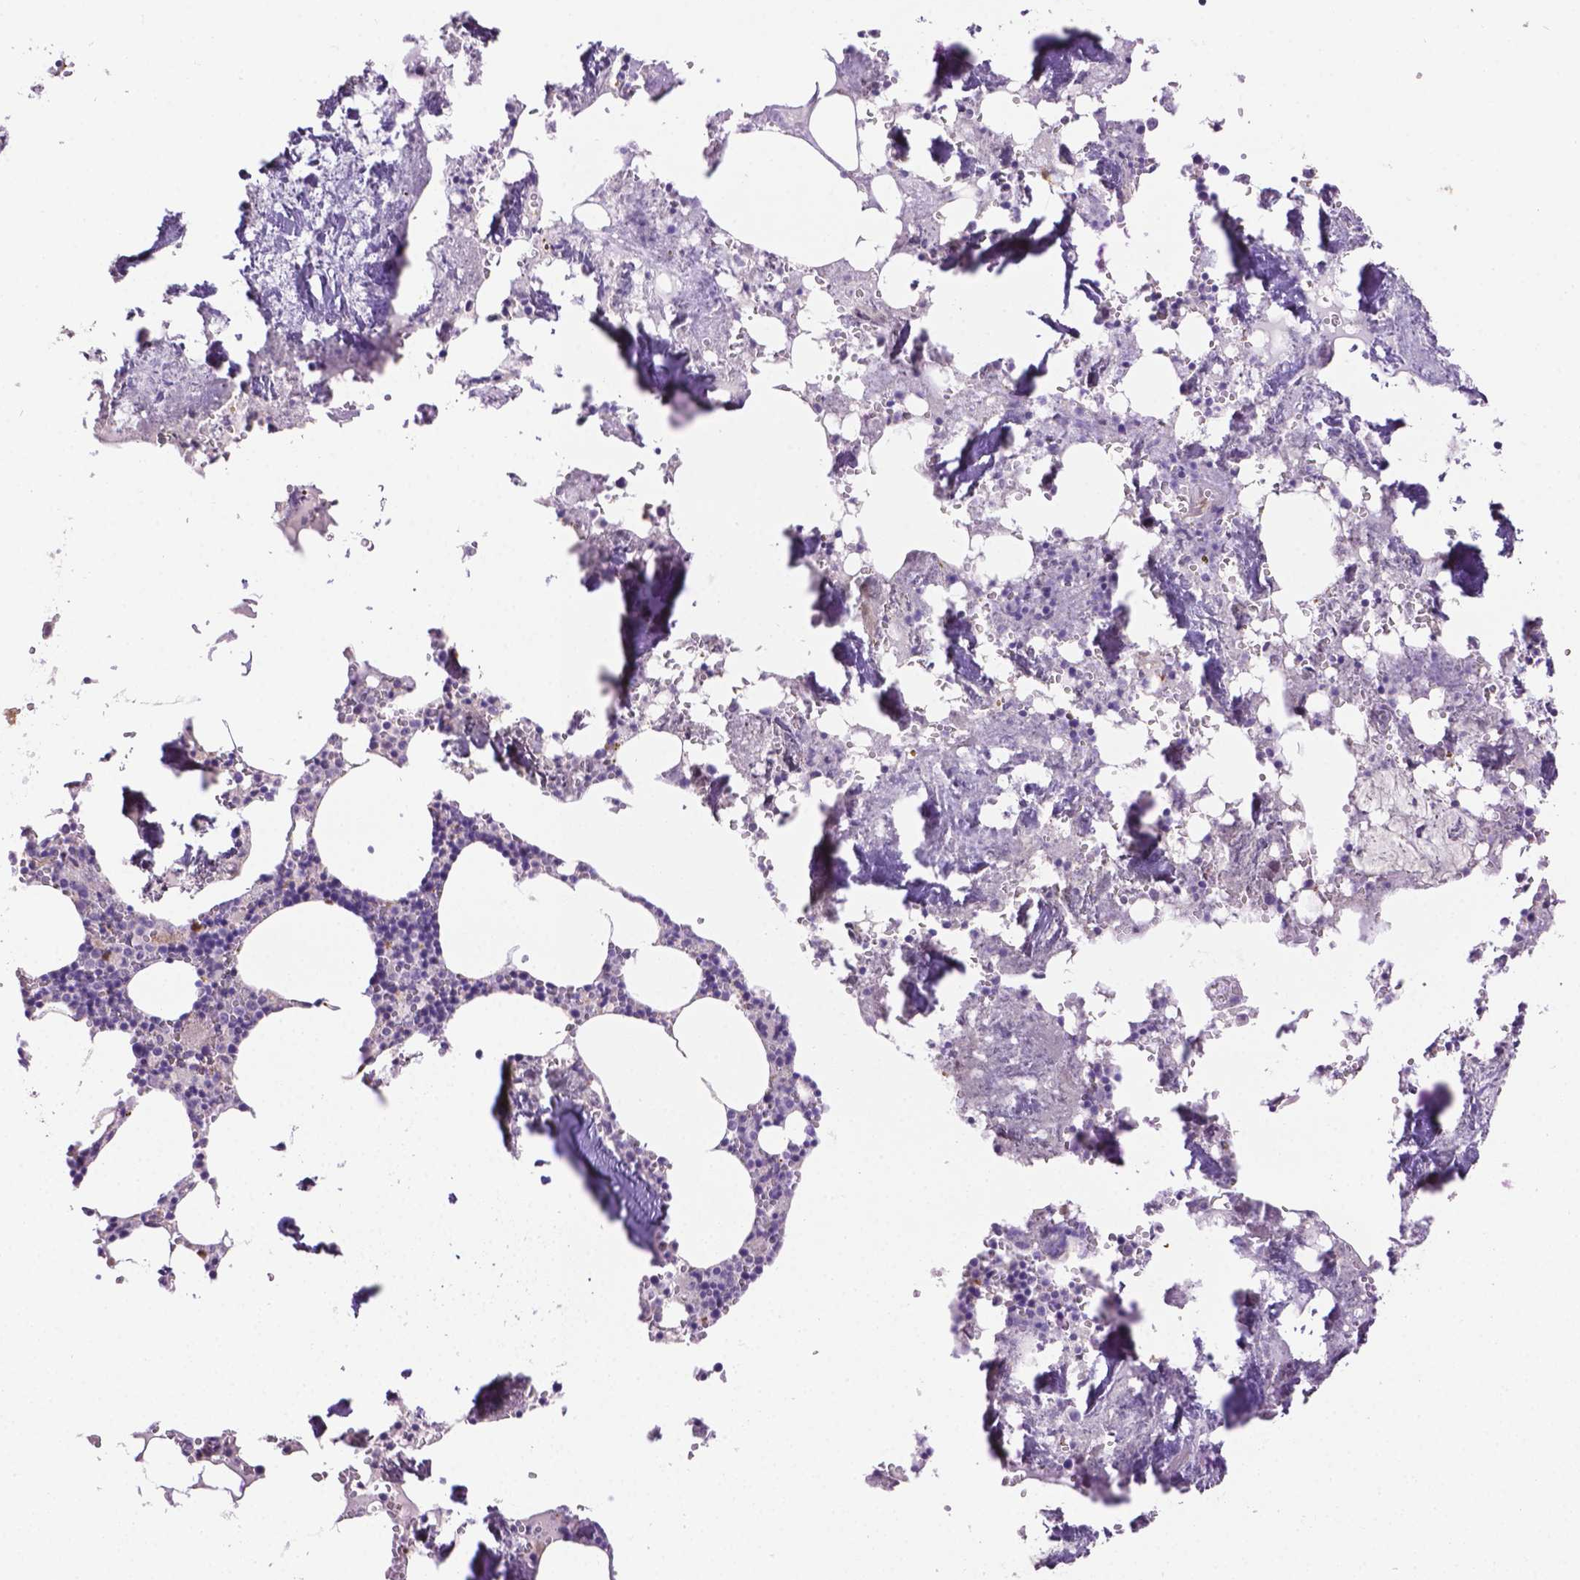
{"staining": {"intensity": "negative", "quantity": "none", "location": "none"}, "tissue": "bone marrow", "cell_type": "Hematopoietic cells", "image_type": "normal", "snomed": [{"axis": "morphology", "description": "Normal tissue, NOS"}, {"axis": "topography", "description": "Bone marrow"}], "caption": "This is an immunohistochemistry micrograph of normal bone marrow. There is no expression in hematopoietic cells.", "gene": "CLIC4", "patient": {"sex": "male", "age": 54}}